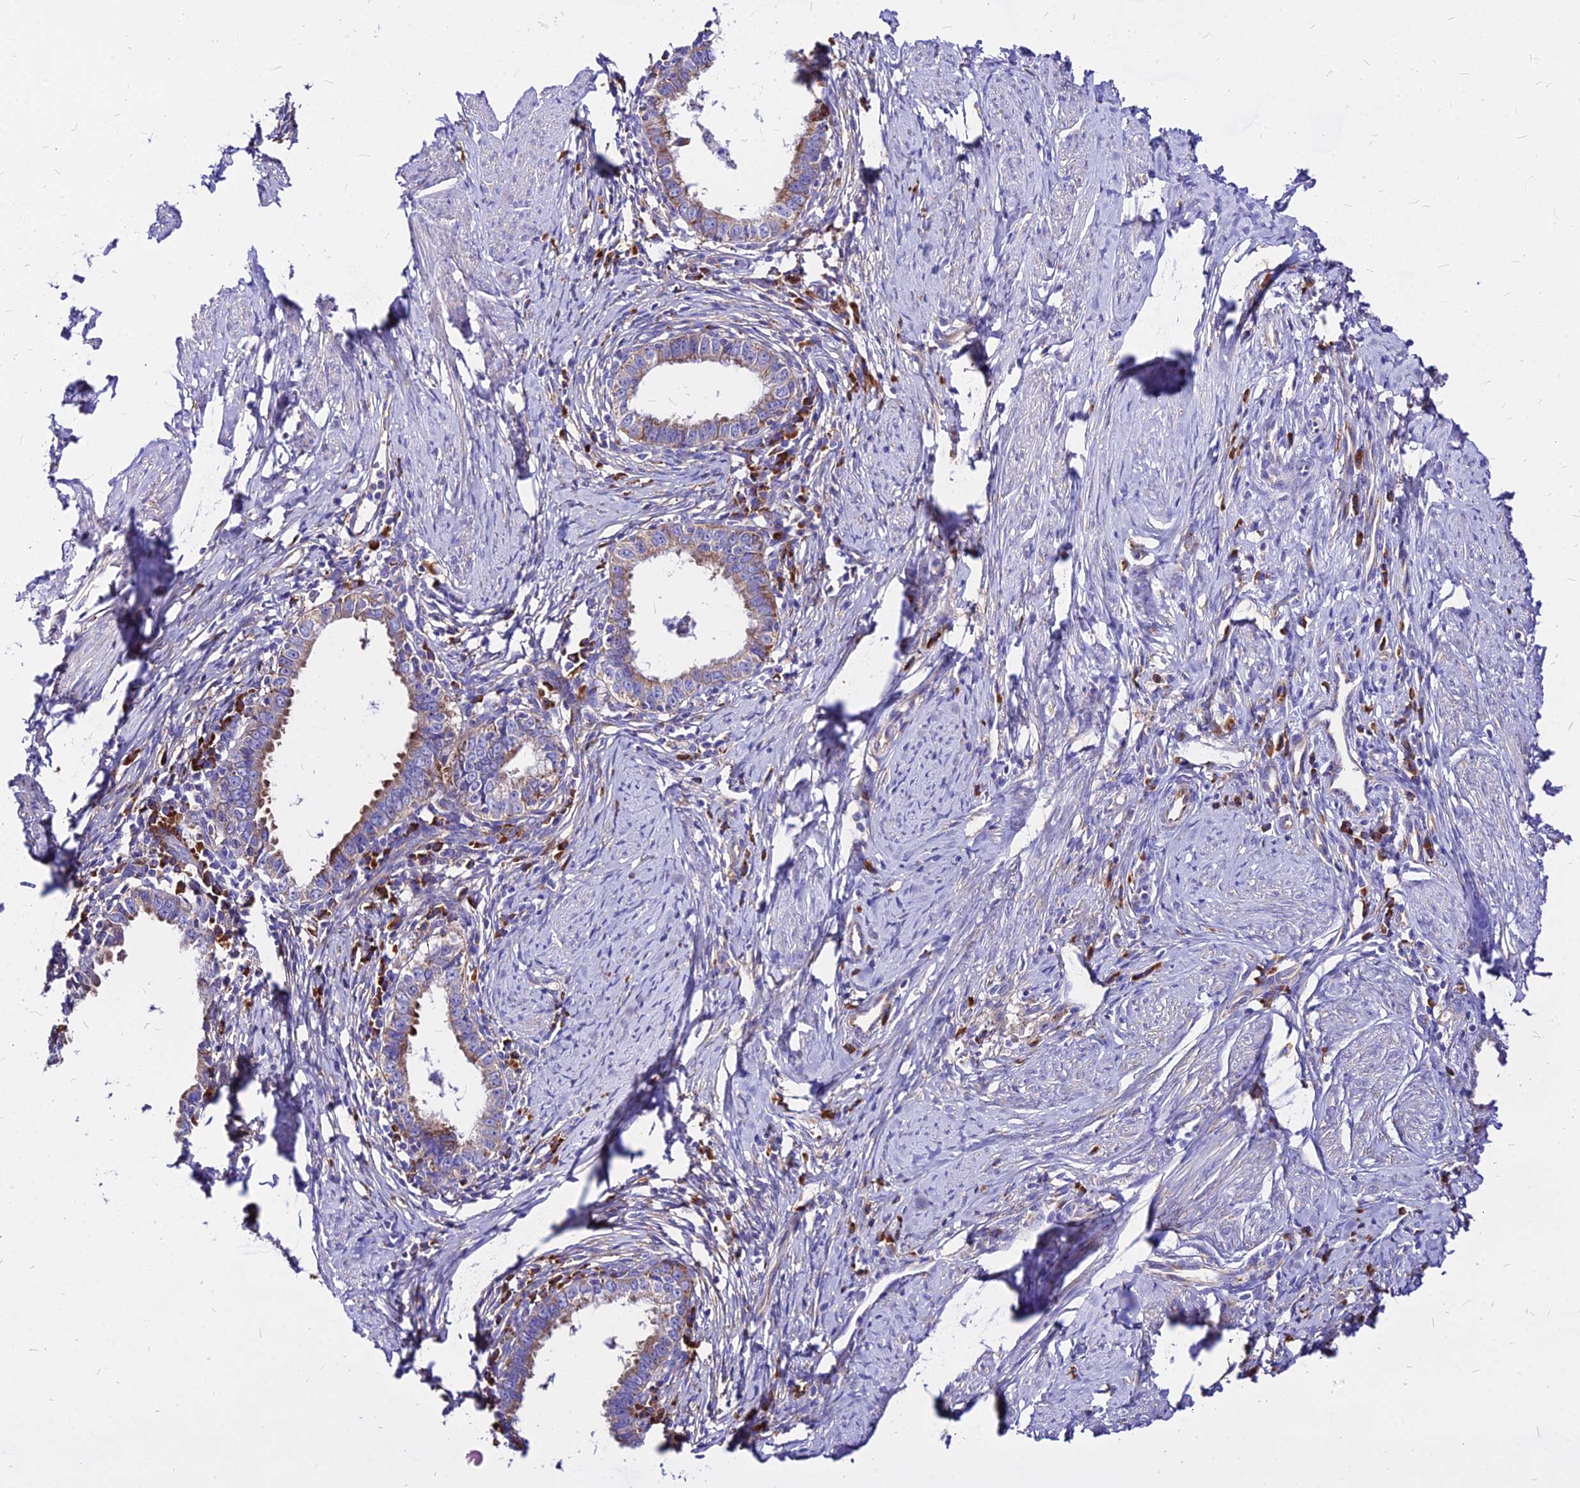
{"staining": {"intensity": "weak", "quantity": "25%-75%", "location": "cytoplasmic/membranous"}, "tissue": "cervical cancer", "cell_type": "Tumor cells", "image_type": "cancer", "snomed": [{"axis": "morphology", "description": "Adenocarcinoma, NOS"}, {"axis": "topography", "description": "Cervix"}], "caption": "Protein expression by IHC reveals weak cytoplasmic/membranous staining in about 25%-75% of tumor cells in cervical cancer (adenocarcinoma).", "gene": "RPL19", "patient": {"sex": "female", "age": 36}}